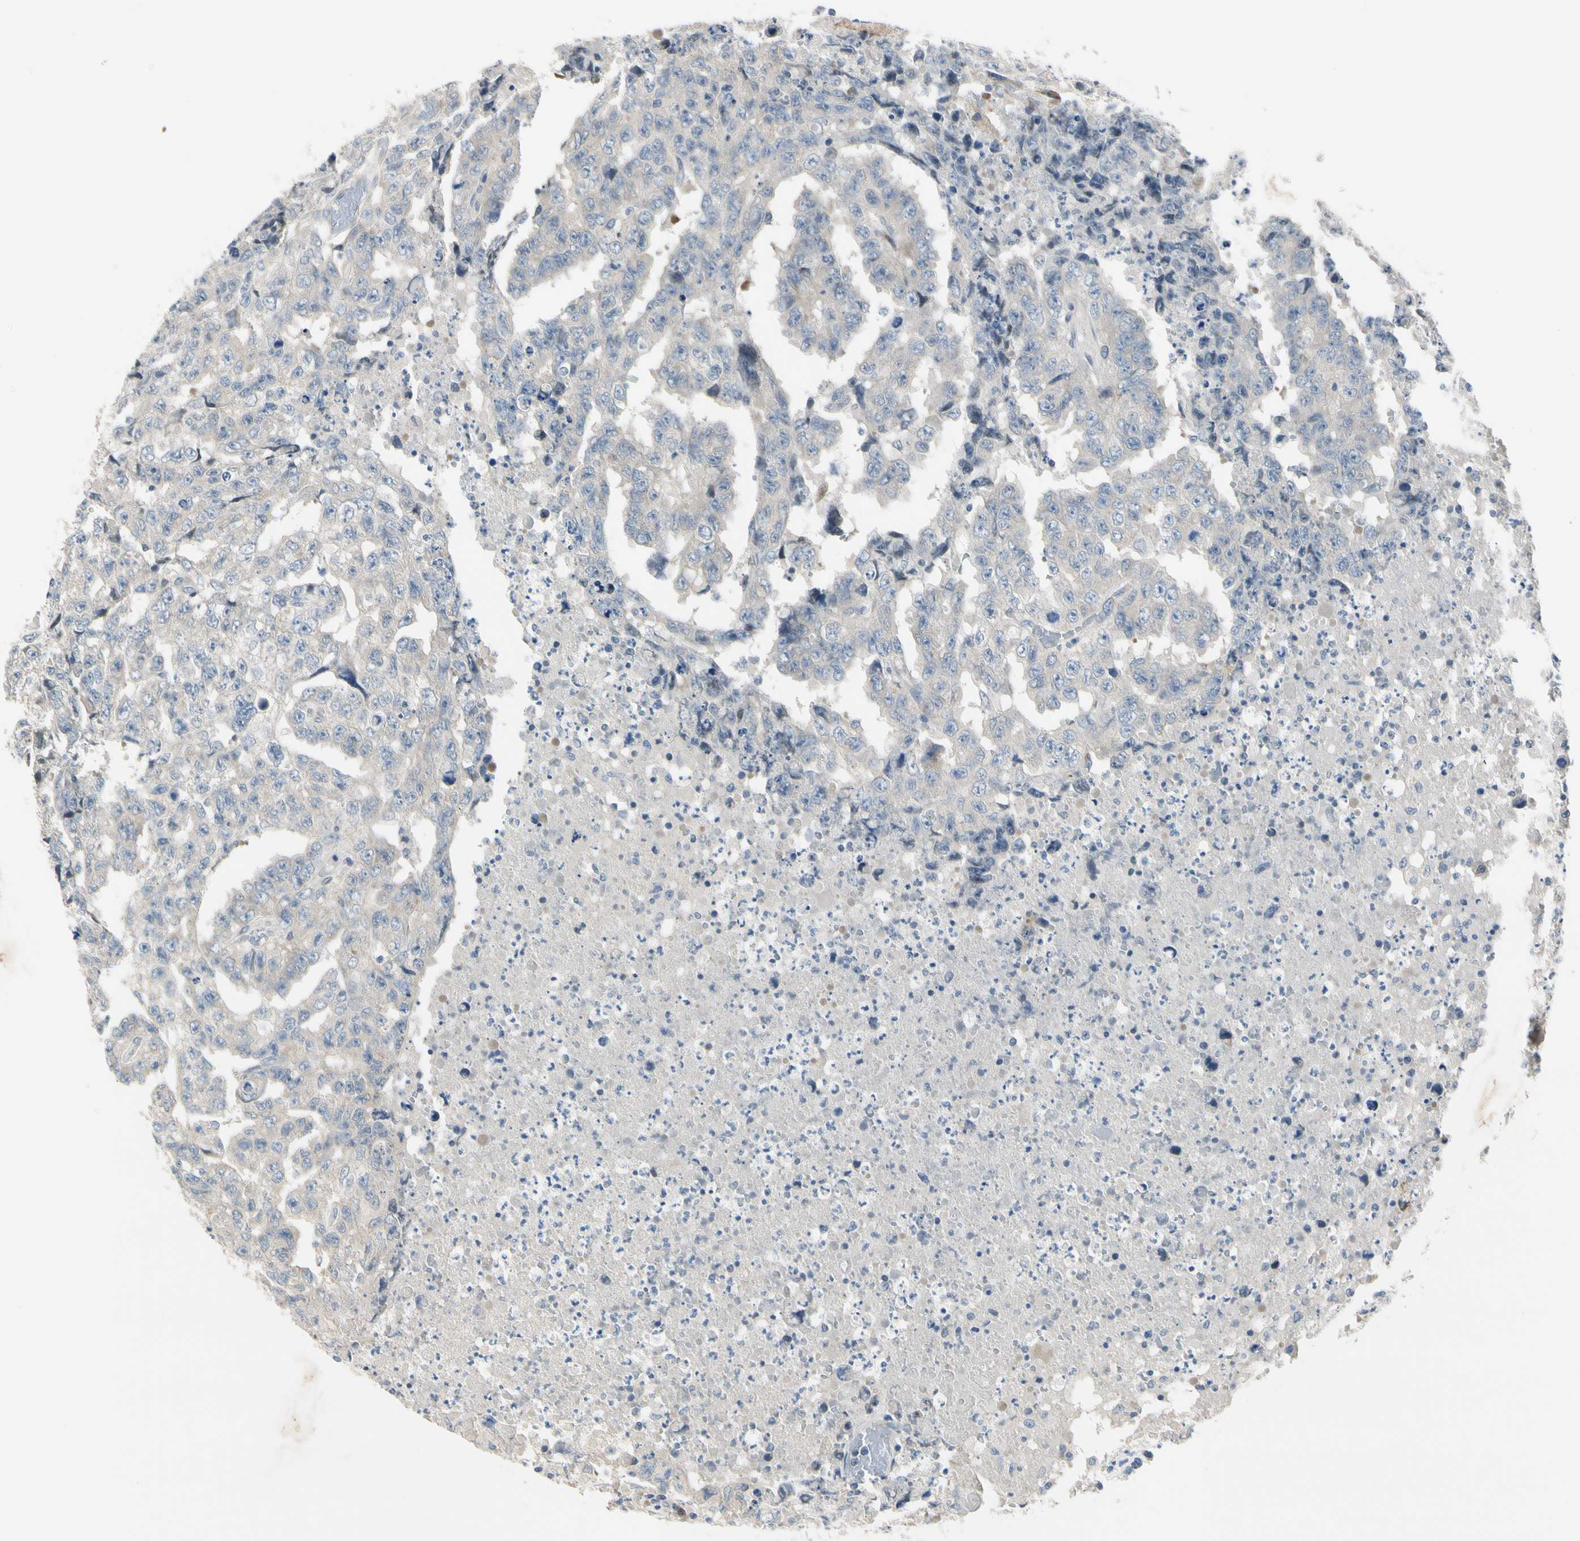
{"staining": {"intensity": "negative", "quantity": "none", "location": "none"}, "tissue": "testis cancer", "cell_type": "Tumor cells", "image_type": "cancer", "snomed": [{"axis": "morphology", "description": "Necrosis, NOS"}, {"axis": "morphology", "description": "Carcinoma, Embryonal, NOS"}, {"axis": "topography", "description": "Testis"}], "caption": "Photomicrograph shows no significant protein staining in tumor cells of embryonal carcinoma (testis). Brightfield microscopy of immunohistochemistry stained with DAB (3,3'-diaminobenzidine) (brown) and hematoxylin (blue), captured at high magnification.", "gene": "RPS6KB2", "patient": {"sex": "male", "age": 19}}